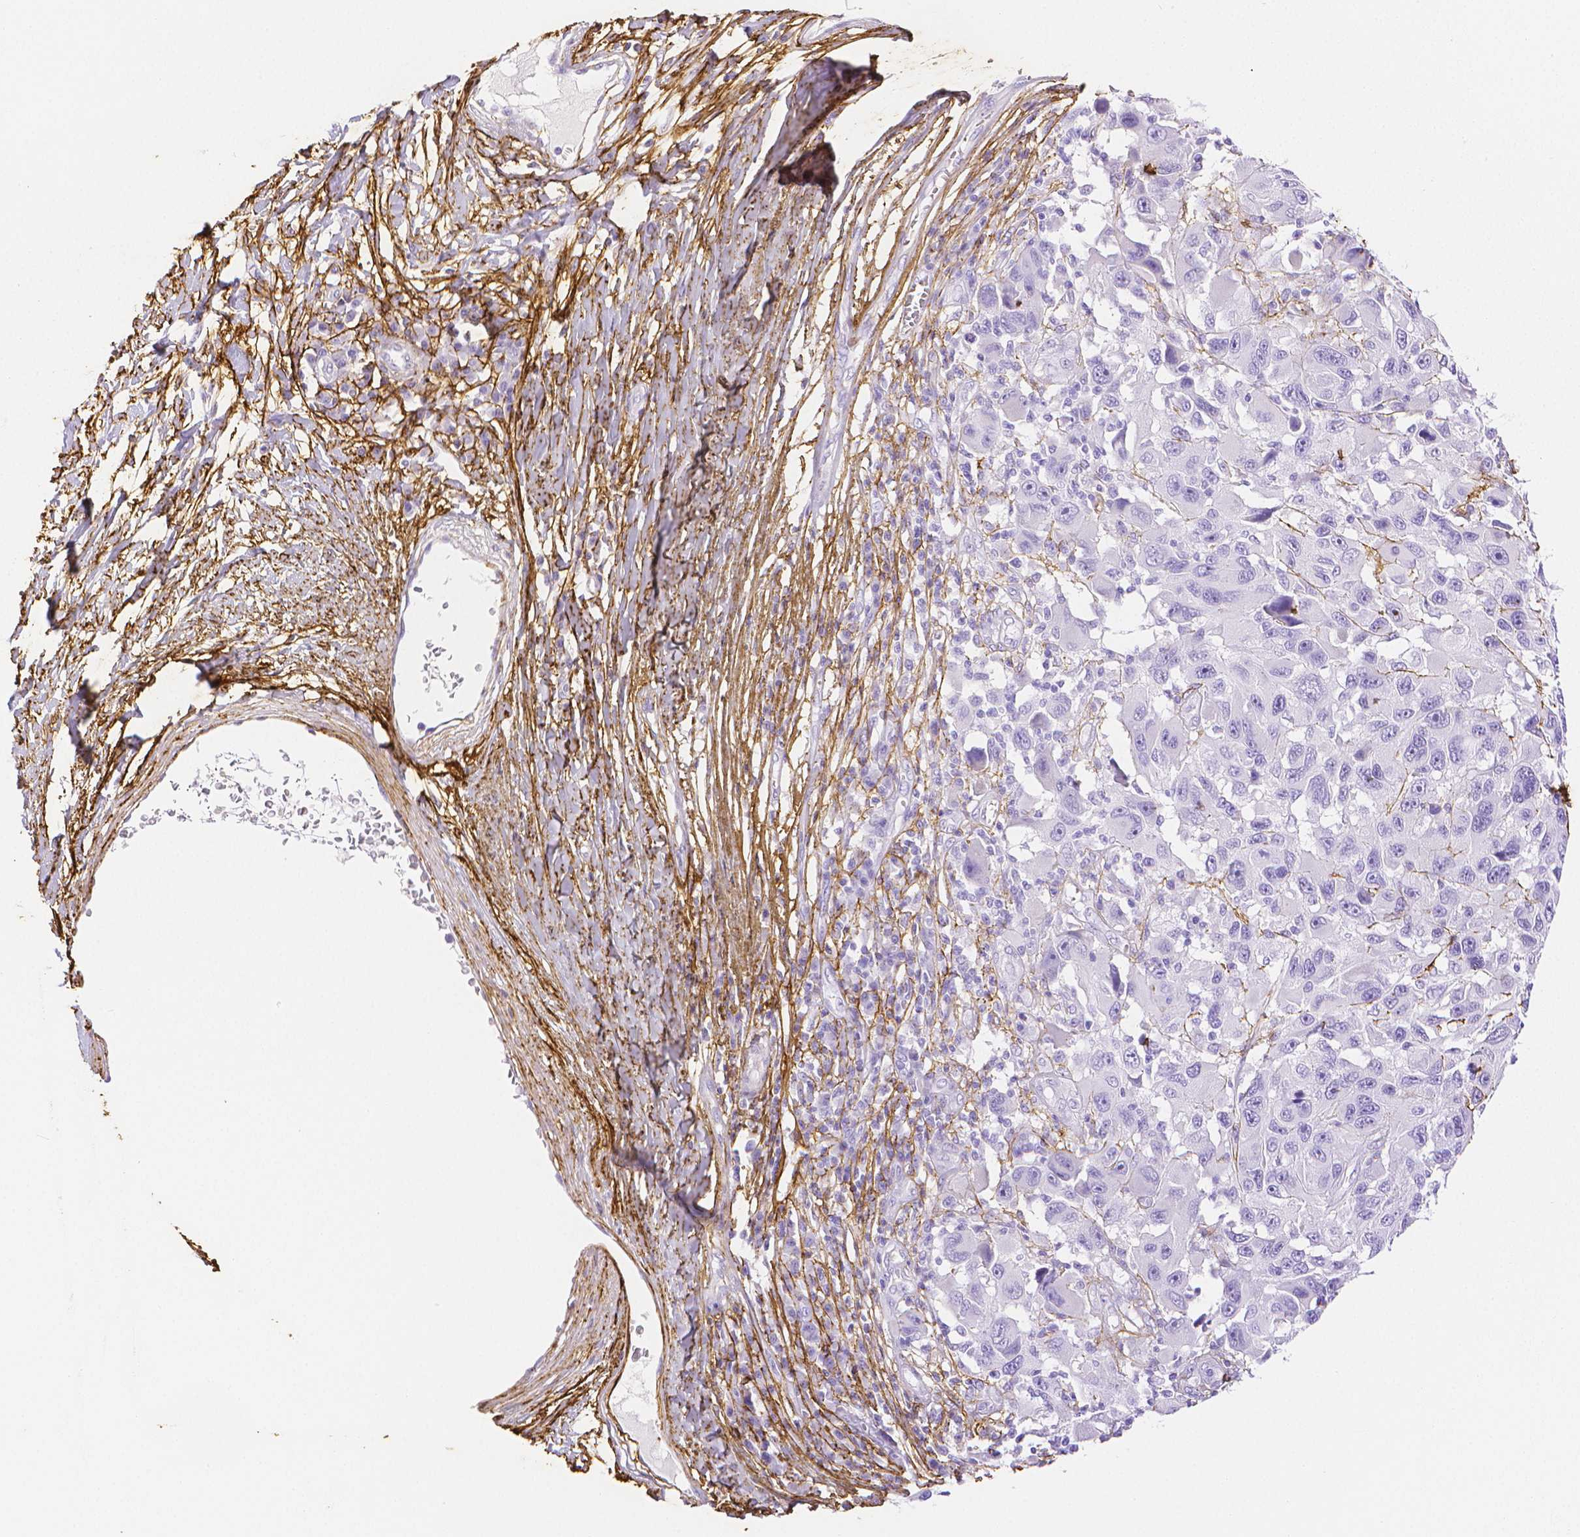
{"staining": {"intensity": "negative", "quantity": "none", "location": "none"}, "tissue": "melanoma", "cell_type": "Tumor cells", "image_type": "cancer", "snomed": [{"axis": "morphology", "description": "Malignant melanoma, NOS"}, {"axis": "topography", "description": "Skin"}], "caption": "Protein analysis of melanoma reveals no significant staining in tumor cells.", "gene": "FBN1", "patient": {"sex": "male", "age": 53}}